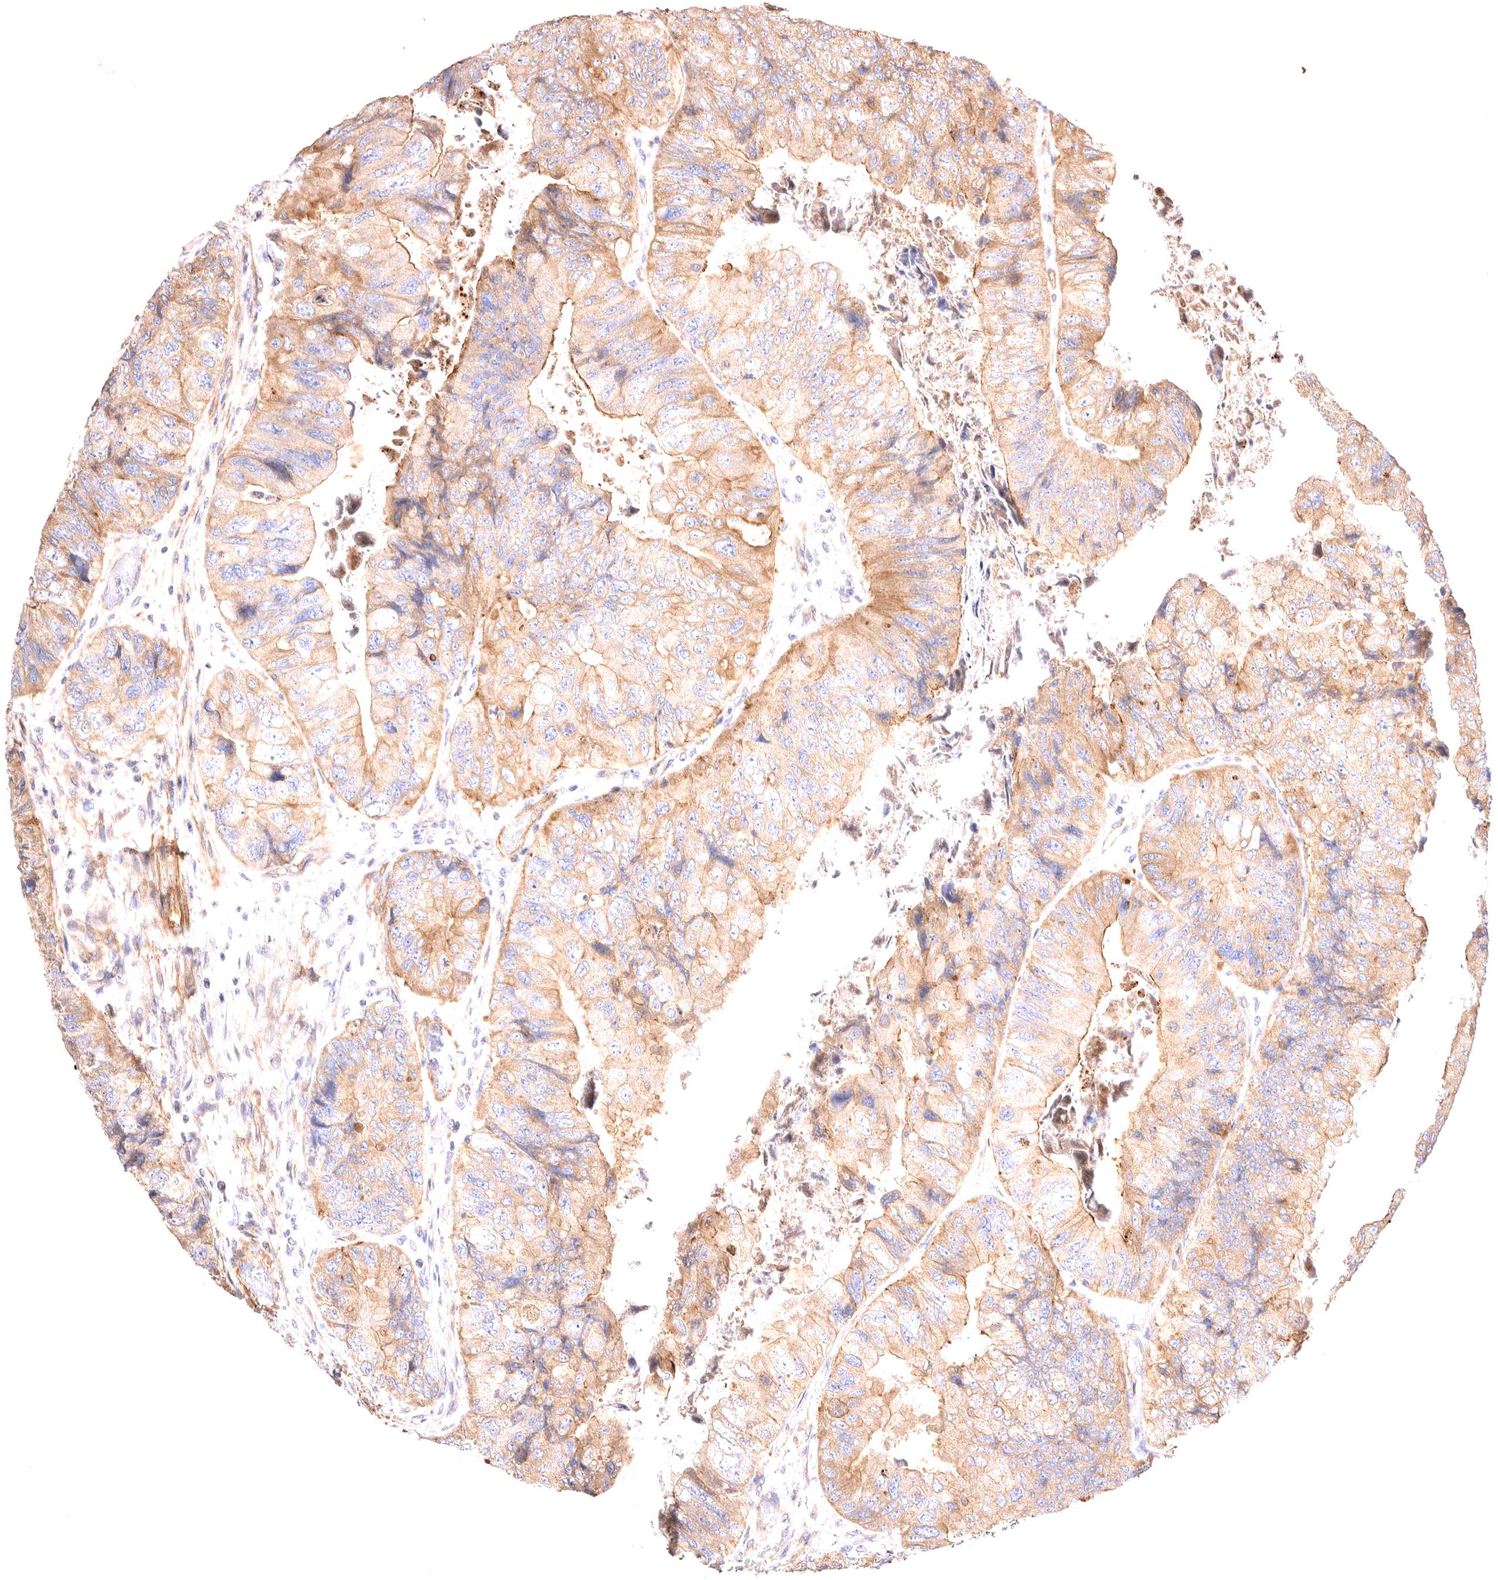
{"staining": {"intensity": "moderate", "quantity": ">75%", "location": "cytoplasmic/membranous"}, "tissue": "colorectal cancer", "cell_type": "Tumor cells", "image_type": "cancer", "snomed": [{"axis": "morphology", "description": "Adenocarcinoma, NOS"}, {"axis": "topography", "description": "Rectum"}], "caption": "This is a histology image of IHC staining of colorectal adenocarcinoma, which shows moderate positivity in the cytoplasmic/membranous of tumor cells.", "gene": "VPS45", "patient": {"sex": "male", "age": 63}}